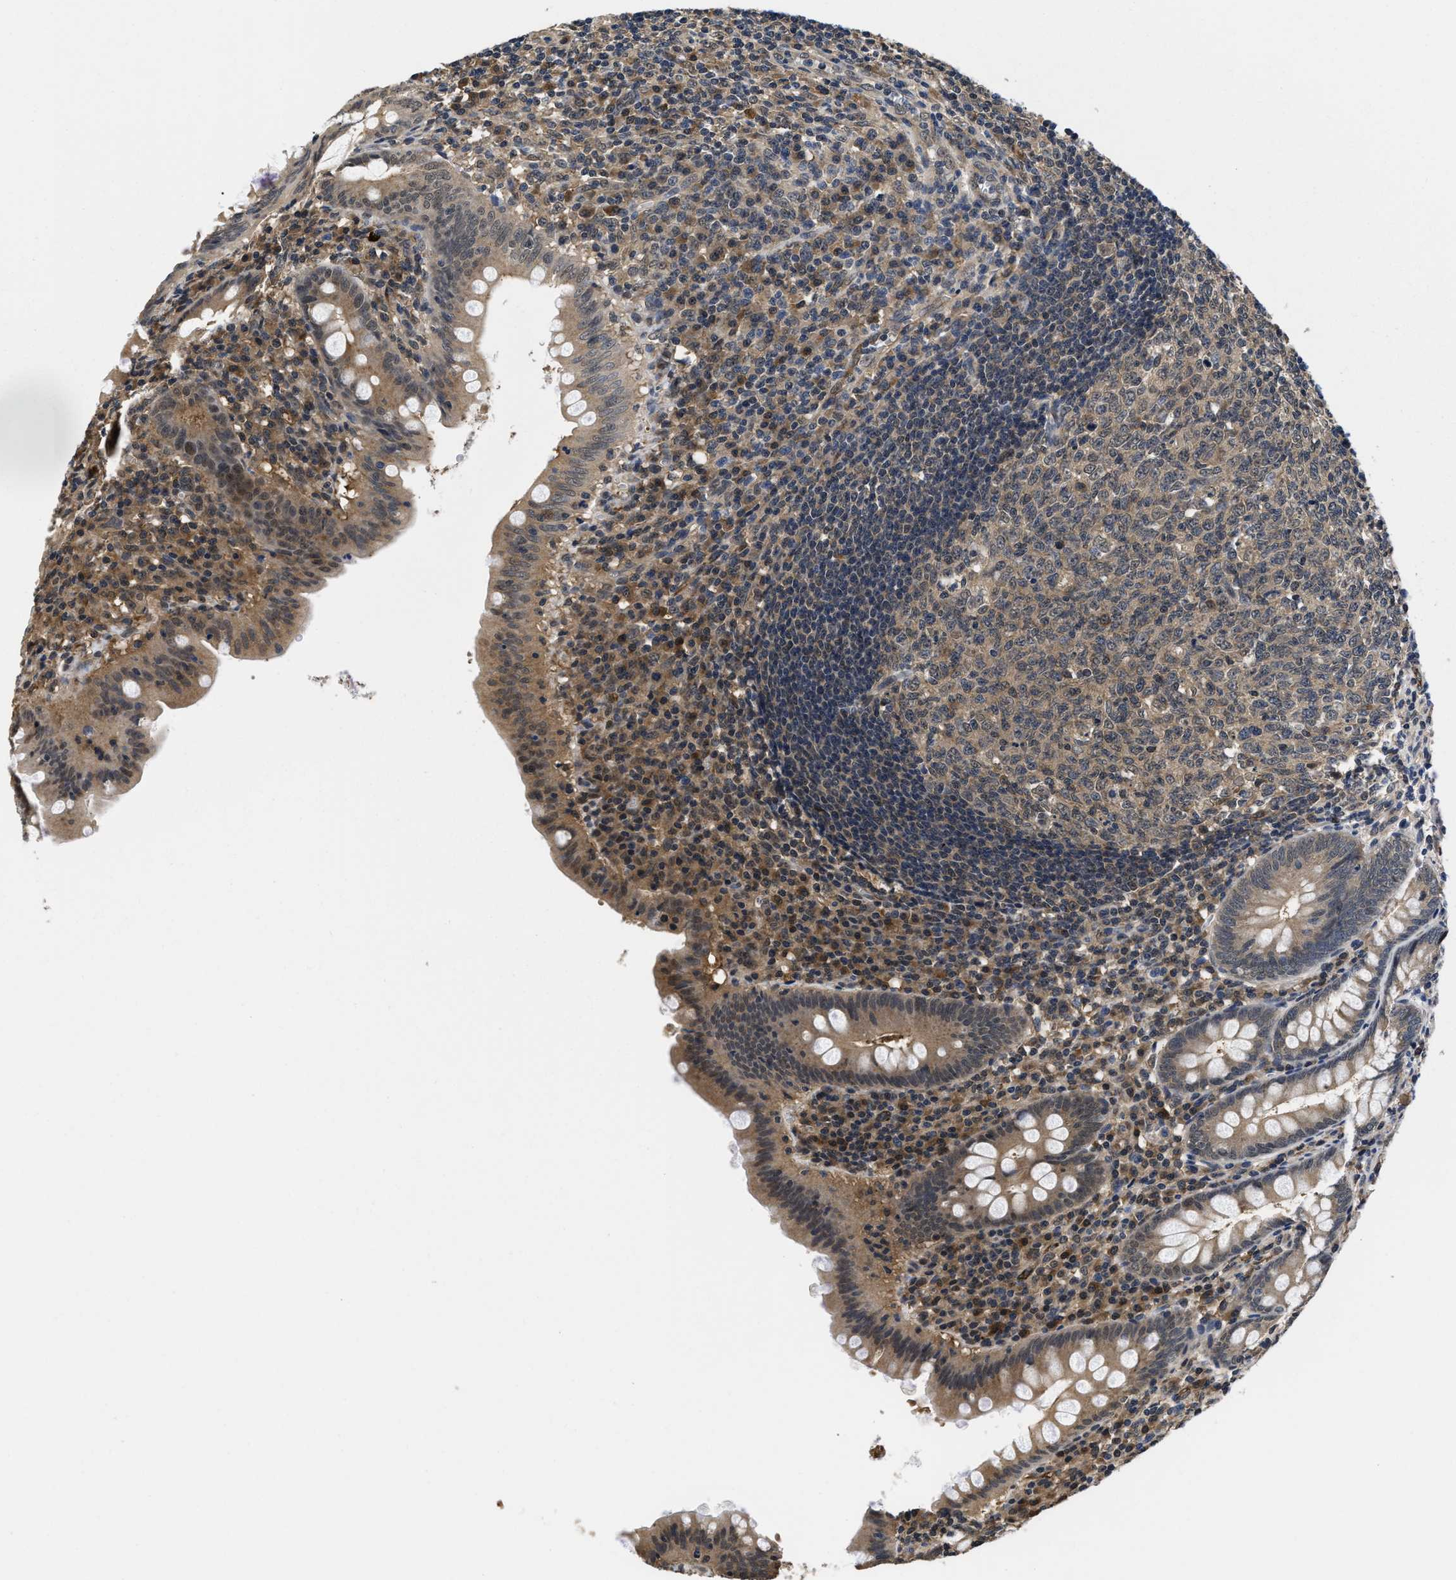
{"staining": {"intensity": "moderate", "quantity": ">75%", "location": "cytoplasmic/membranous"}, "tissue": "appendix", "cell_type": "Glandular cells", "image_type": "normal", "snomed": [{"axis": "morphology", "description": "Normal tissue, NOS"}, {"axis": "topography", "description": "Appendix"}], "caption": "Immunohistochemistry image of unremarkable human appendix stained for a protein (brown), which reveals medium levels of moderate cytoplasmic/membranous expression in about >75% of glandular cells.", "gene": "MCOLN2", "patient": {"sex": "male", "age": 56}}